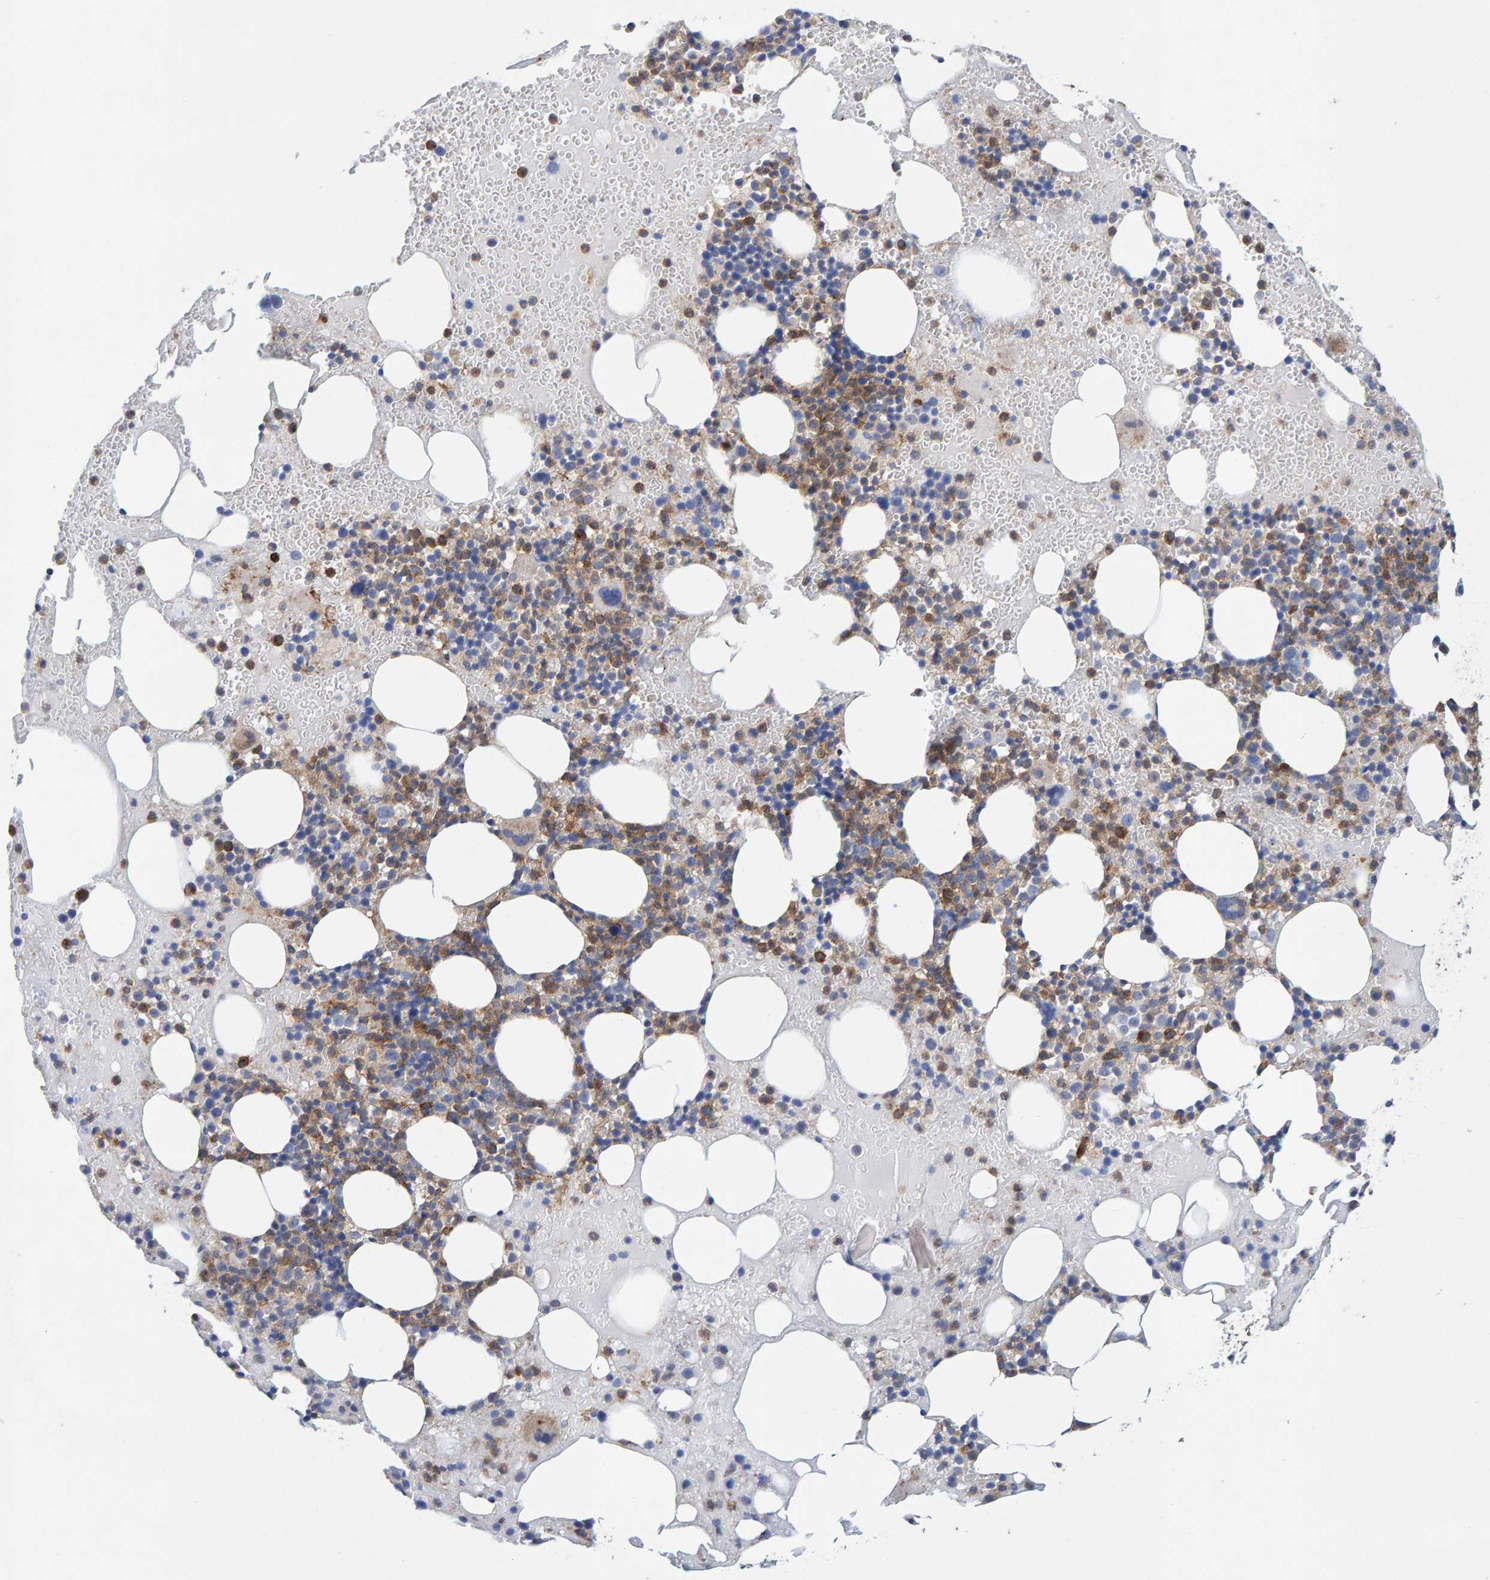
{"staining": {"intensity": "moderate", "quantity": "25%-75%", "location": "cytoplasmic/membranous"}, "tissue": "bone marrow", "cell_type": "Hematopoietic cells", "image_type": "normal", "snomed": [{"axis": "morphology", "description": "Normal tissue, NOS"}, {"axis": "morphology", "description": "Inflammation, NOS"}, {"axis": "topography", "description": "Bone marrow"}], "caption": "Immunohistochemistry (IHC) (DAB (3,3'-diaminobenzidine)) staining of benign human bone marrow shows moderate cytoplasmic/membranous protein staining in approximately 25%-75% of hematopoietic cells. The staining was performed using DAB (3,3'-diaminobenzidine), with brown indicating positive protein expression. Nuclei are stained blue with hematoxylin.", "gene": "MVP", "patient": {"sex": "female", "age": 78}}